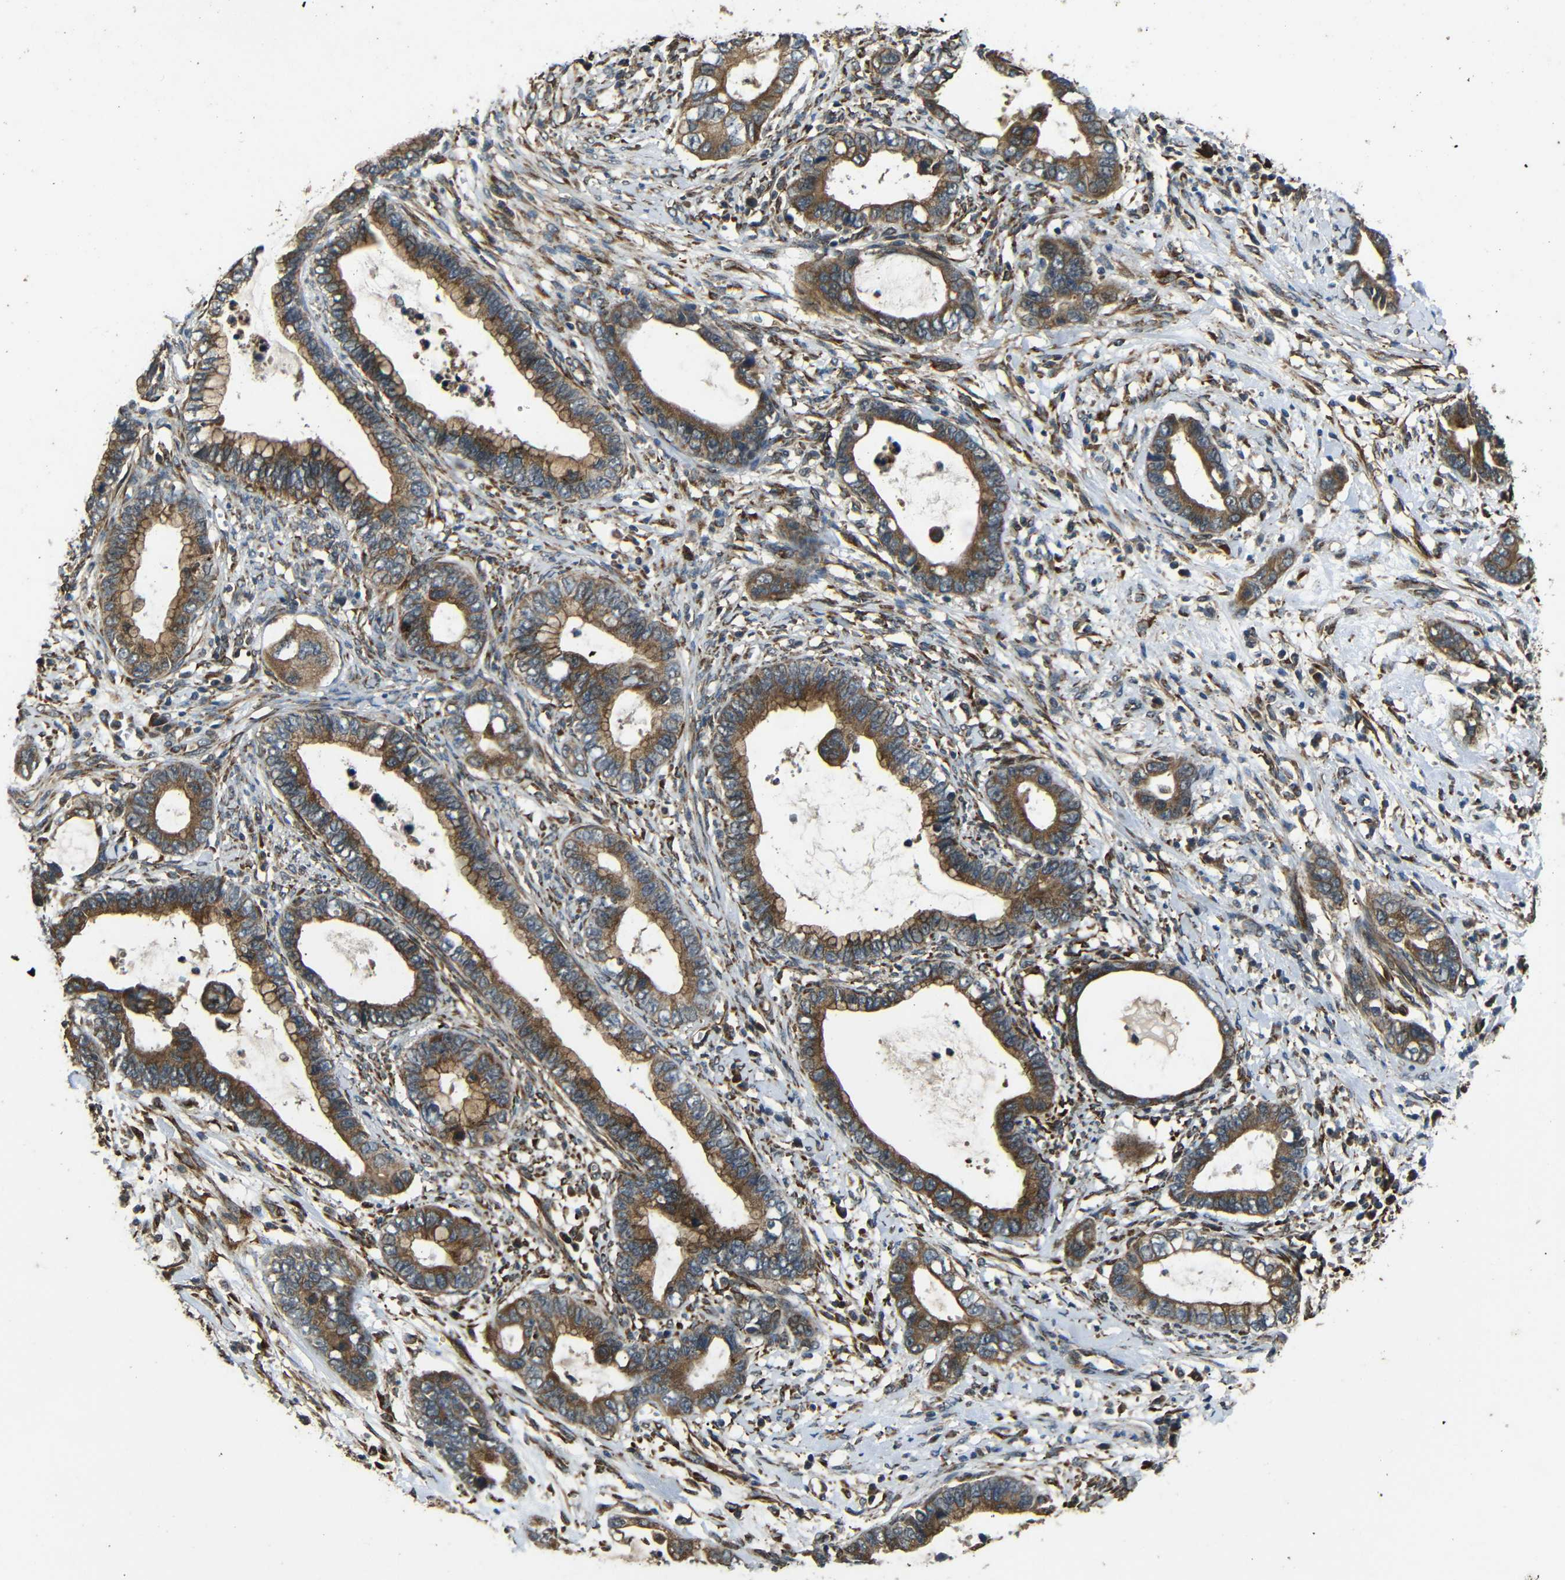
{"staining": {"intensity": "strong", "quantity": ">75%", "location": "cytoplasmic/membranous"}, "tissue": "cervical cancer", "cell_type": "Tumor cells", "image_type": "cancer", "snomed": [{"axis": "morphology", "description": "Adenocarcinoma, NOS"}, {"axis": "topography", "description": "Cervix"}], "caption": "A high amount of strong cytoplasmic/membranous expression is present in about >75% of tumor cells in adenocarcinoma (cervical) tissue. Immunohistochemistry (ihc) stains the protein in brown and the nuclei are stained blue.", "gene": "TRPC1", "patient": {"sex": "female", "age": 44}}